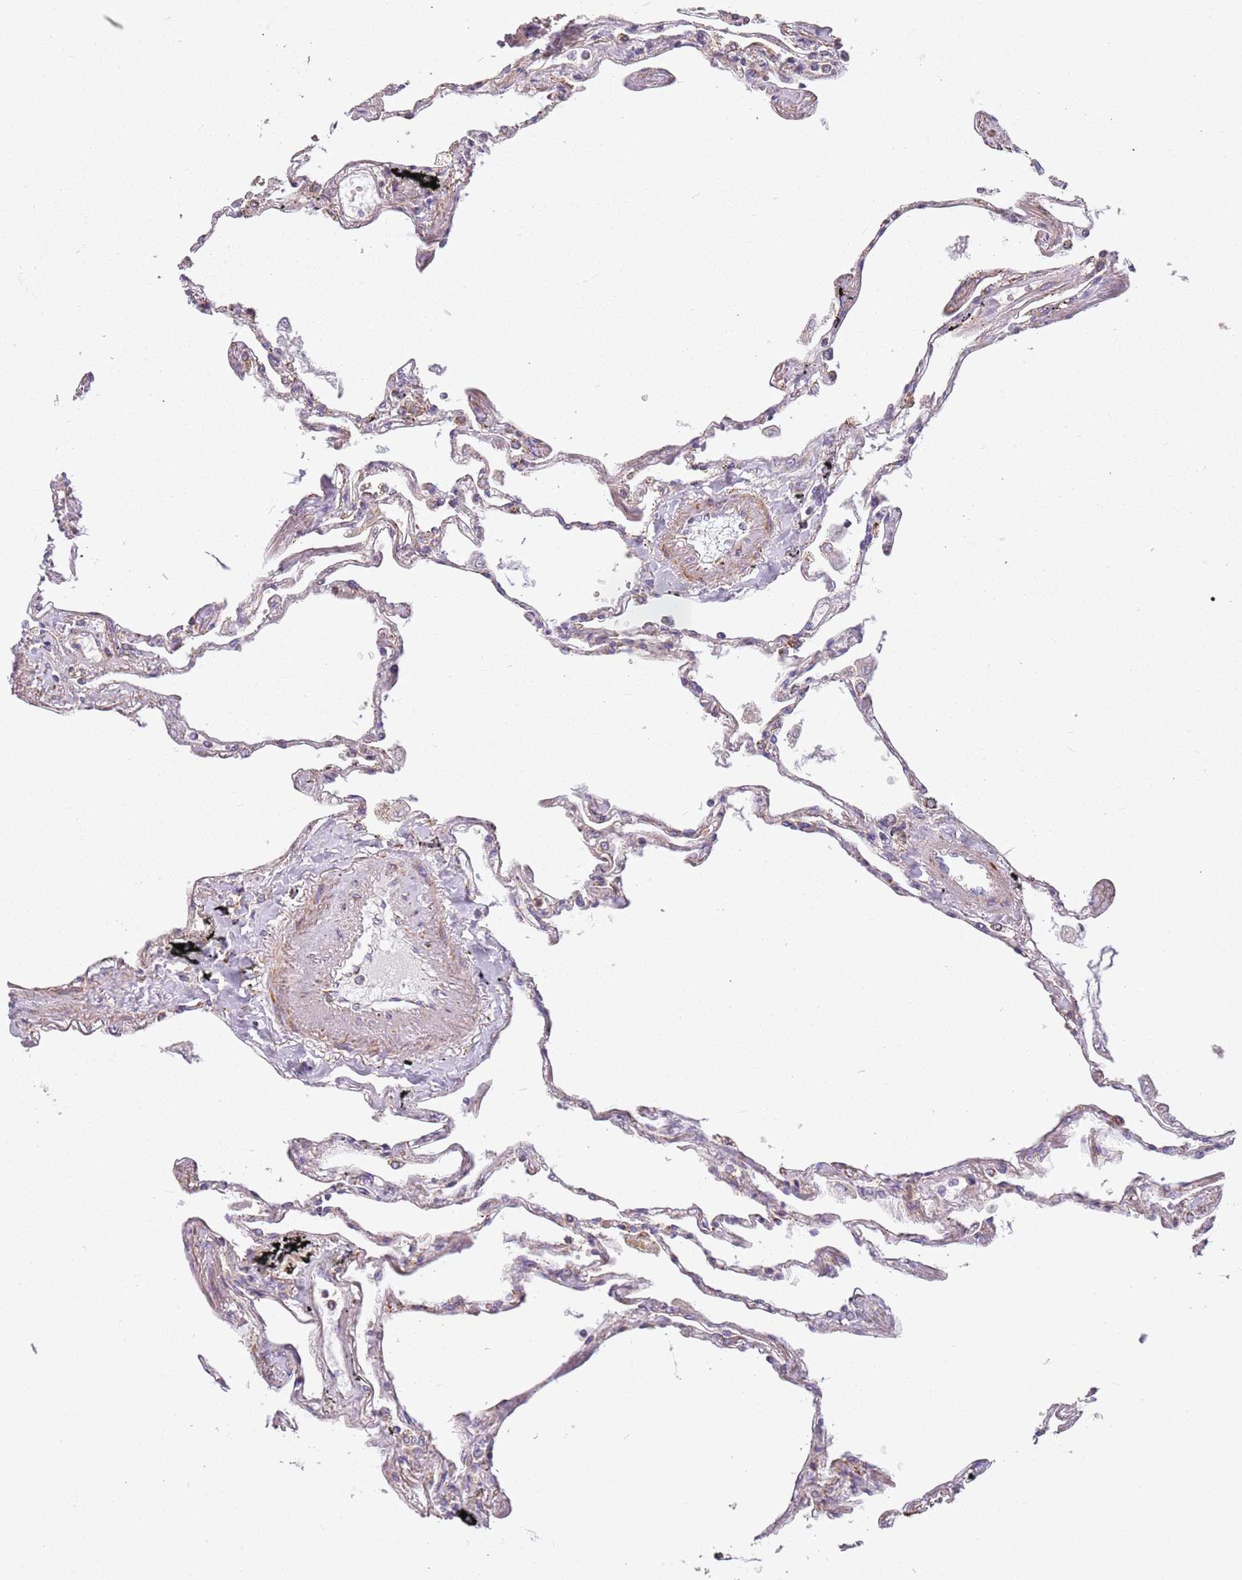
{"staining": {"intensity": "weak", "quantity": "<25%", "location": "cytoplasmic/membranous"}, "tissue": "lung", "cell_type": "Alveolar cells", "image_type": "normal", "snomed": [{"axis": "morphology", "description": "Normal tissue, NOS"}, {"axis": "topography", "description": "Lung"}], "caption": "Unremarkable lung was stained to show a protein in brown. There is no significant expression in alveolar cells. (Stains: DAB immunohistochemistry with hematoxylin counter stain, Microscopy: brightfield microscopy at high magnification).", "gene": "TMEM200C", "patient": {"sex": "female", "age": 67}}